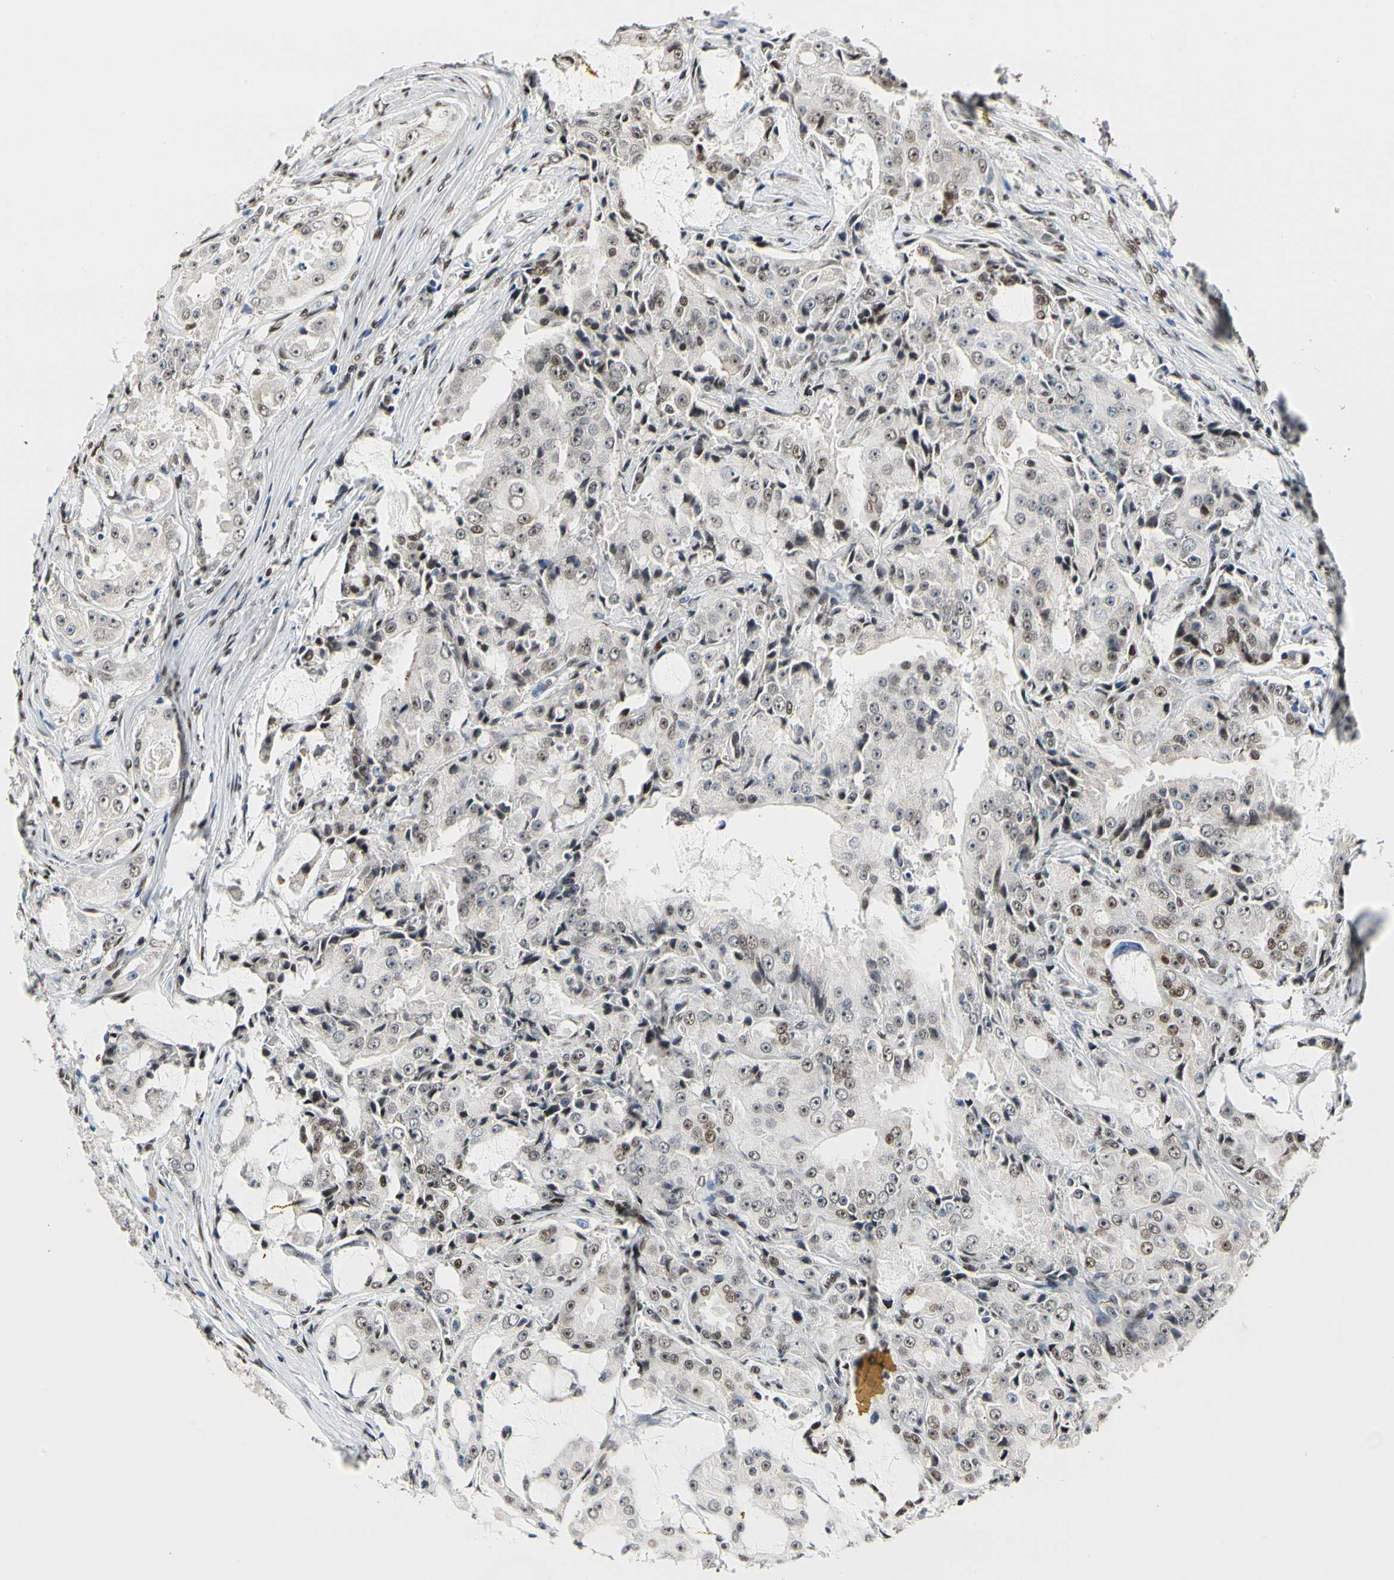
{"staining": {"intensity": "weak", "quantity": ">75%", "location": "nuclear"}, "tissue": "prostate cancer", "cell_type": "Tumor cells", "image_type": "cancer", "snomed": [{"axis": "morphology", "description": "Adenocarcinoma, High grade"}, {"axis": "topography", "description": "Prostate"}], "caption": "A brown stain highlights weak nuclear staining of a protein in human prostate cancer tumor cells.", "gene": "NFIA", "patient": {"sex": "male", "age": 73}}